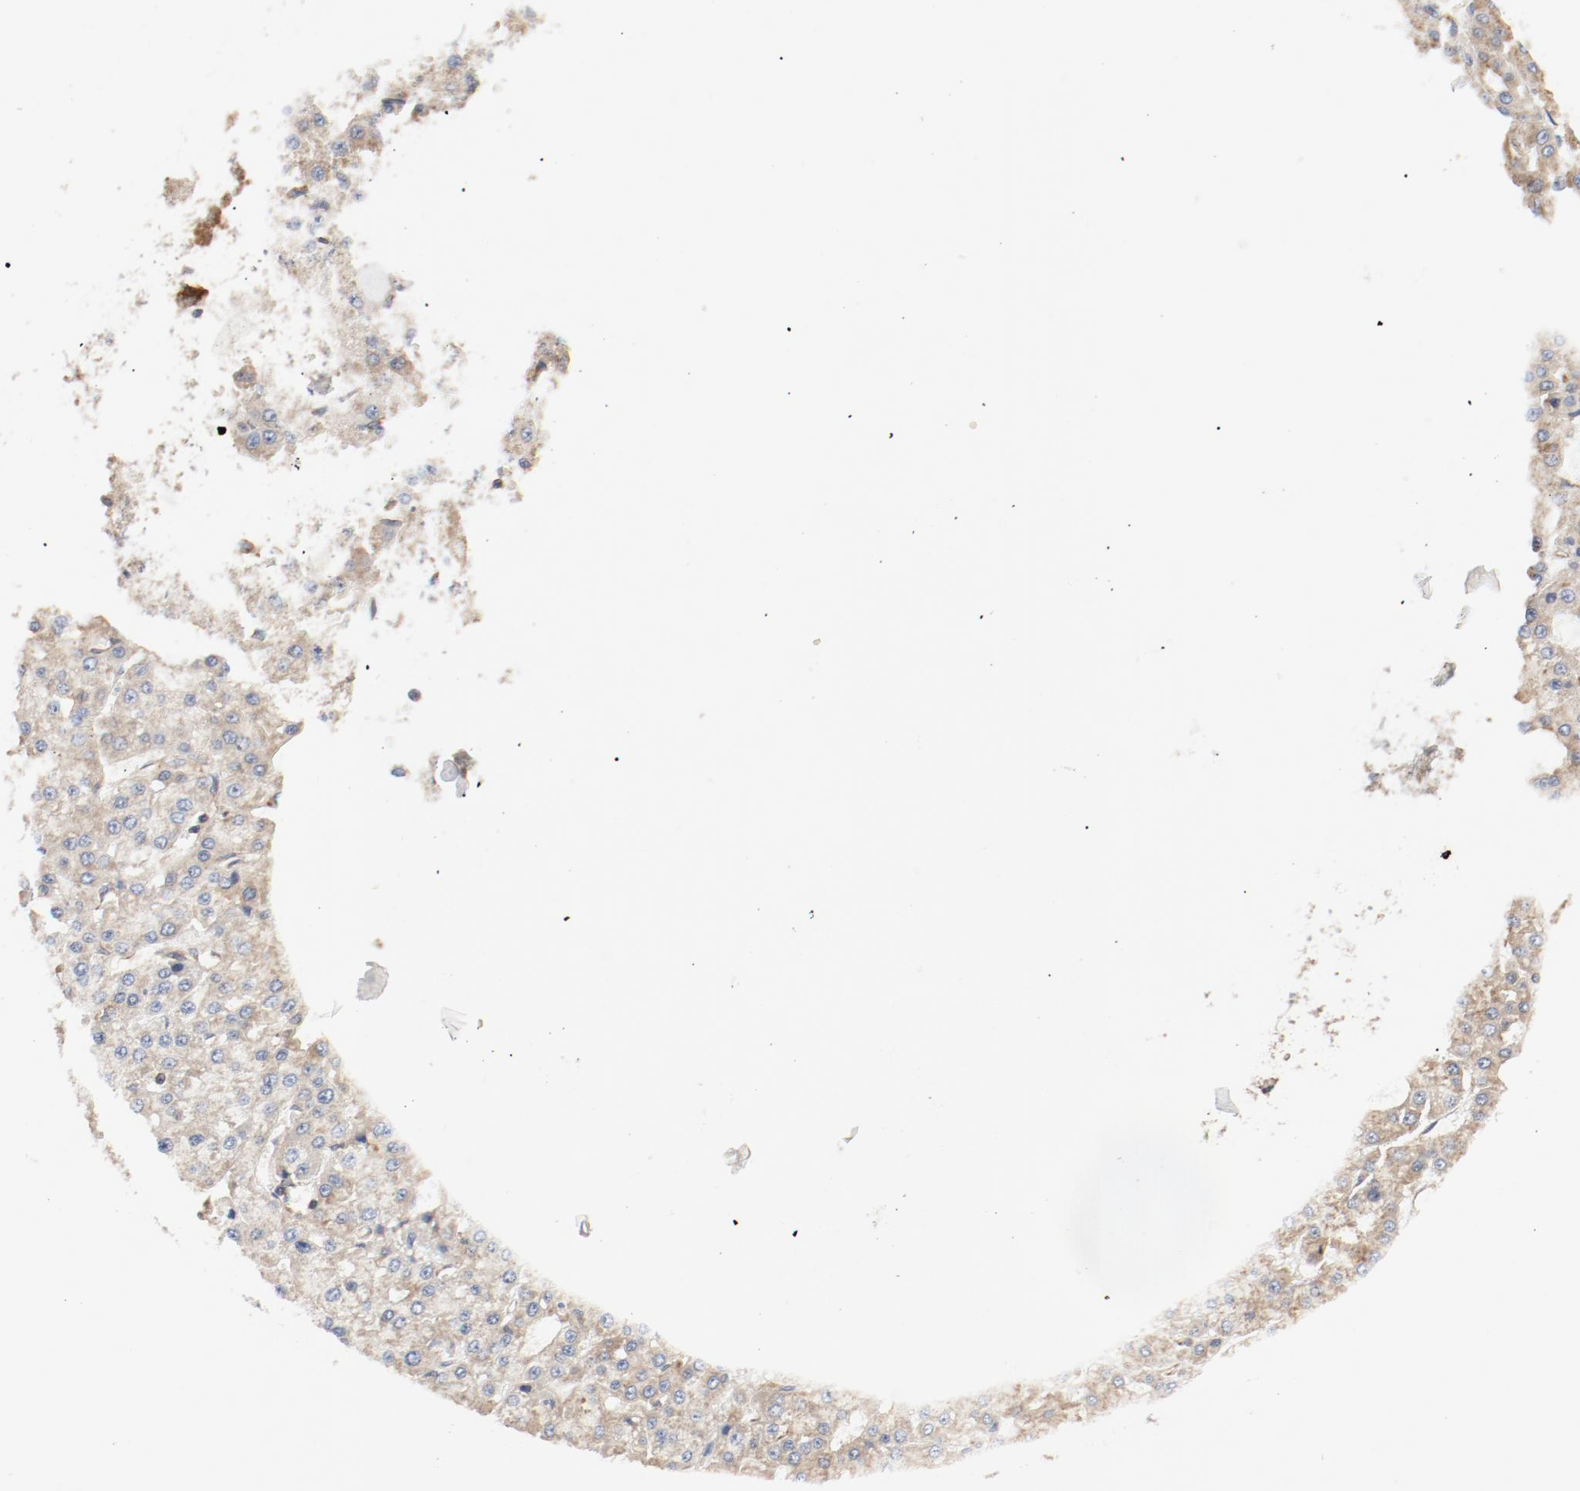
{"staining": {"intensity": "weak", "quantity": ">75%", "location": "cytoplasmic/membranous"}, "tissue": "liver cancer", "cell_type": "Tumor cells", "image_type": "cancer", "snomed": [{"axis": "morphology", "description": "Carcinoma, Hepatocellular, NOS"}, {"axis": "topography", "description": "Liver"}], "caption": "Liver cancer stained with DAB immunohistochemistry (IHC) reveals low levels of weak cytoplasmic/membranous expression in approximately >75% of tumor cells.", "gene": "RPS6", "patient": {"sex": "male", "age": 47}}